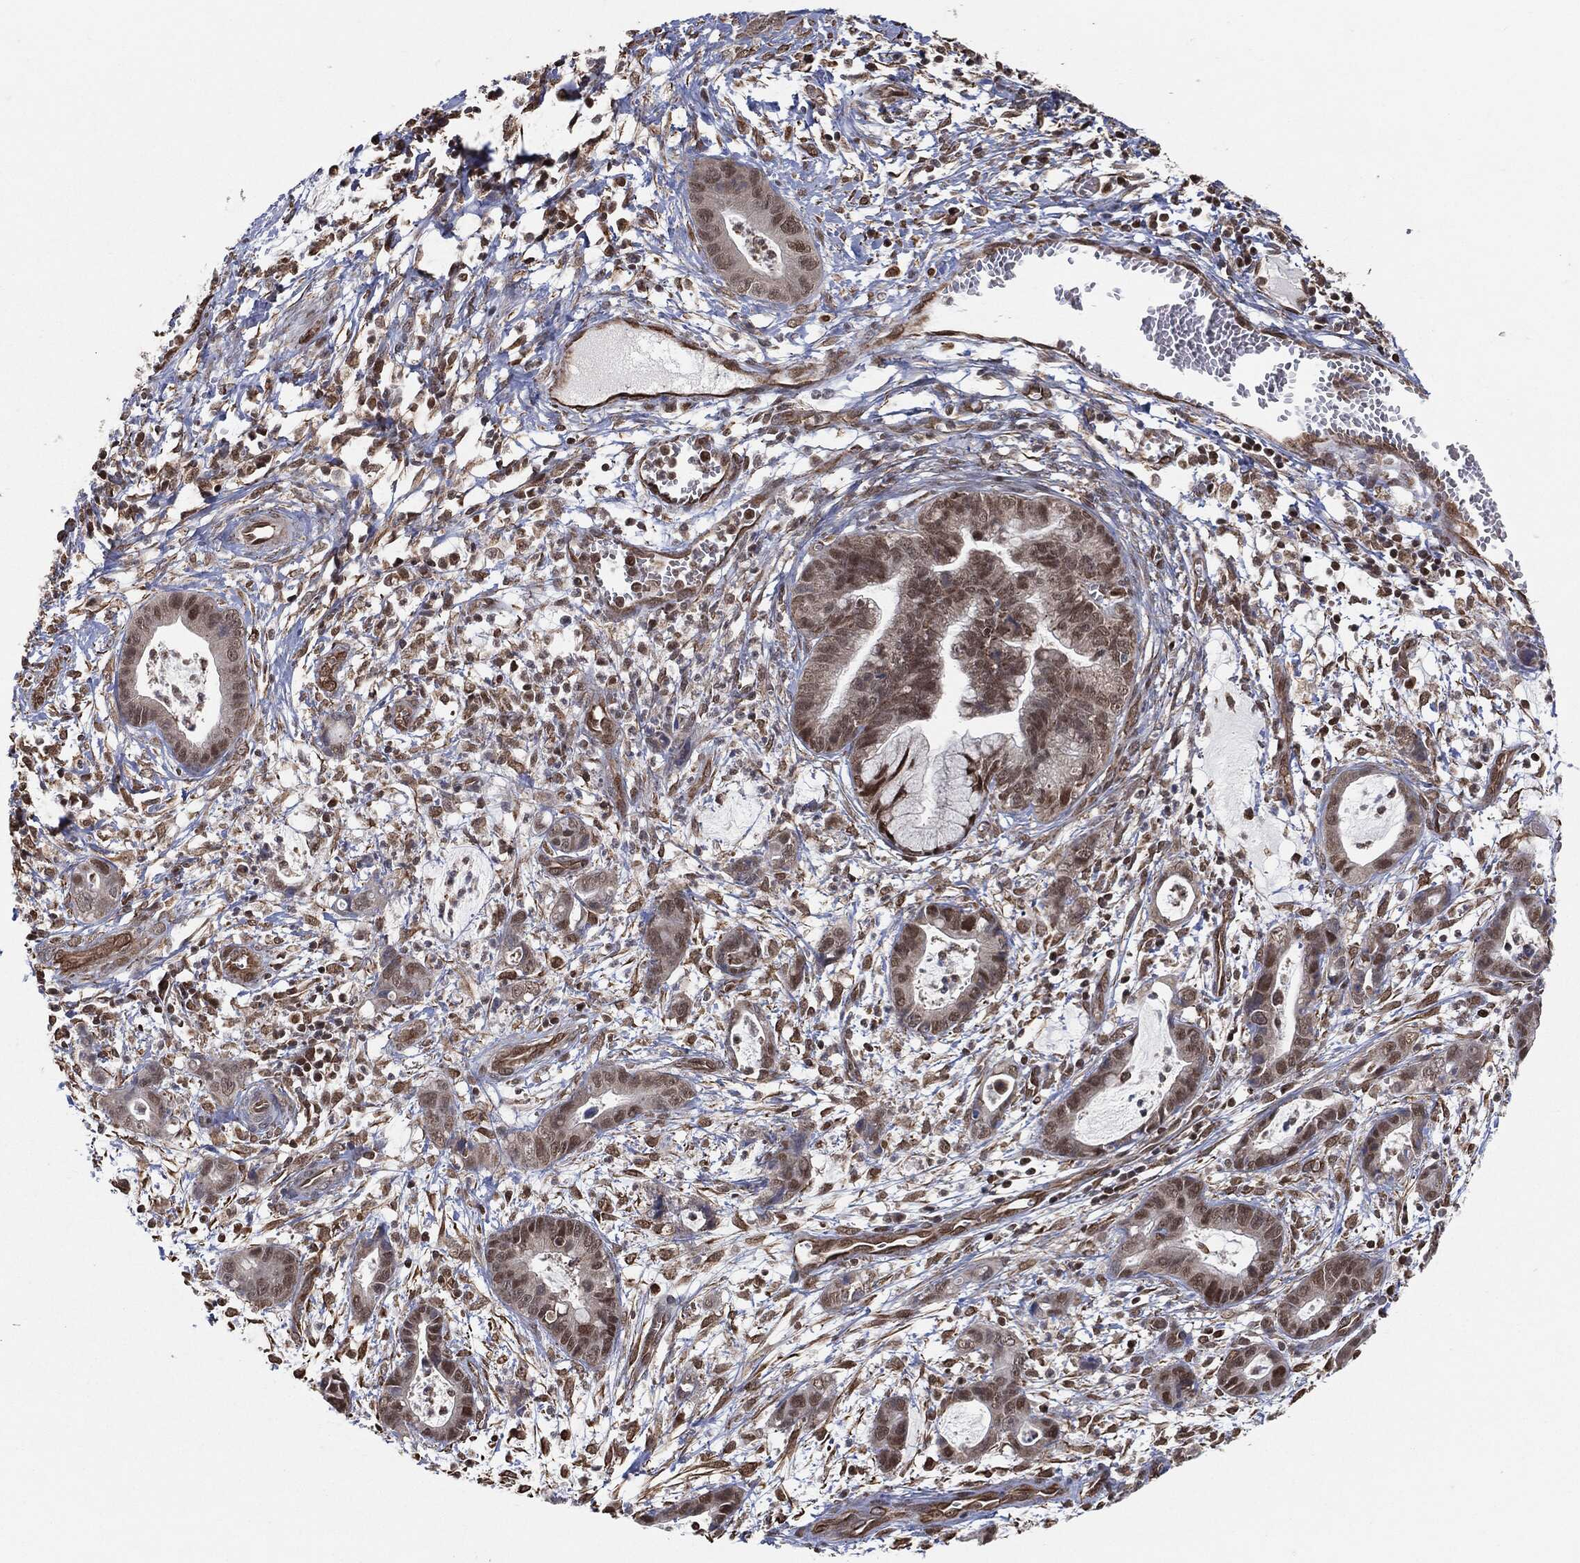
{"staining": {"intensity": "moderate", "quantity": "25%-75%", "location": "nuclear"}, "tissue": "cervical cancer", "cell_type": "Tumor cells", "image_type": "cancer", "snomed": [{"axis": "morphology", "description": "Adenocarcinoma, NOS"}, {"axis": "topography", "description": "Cervix"}], "caption": "About 25%-75% of tumor cells in human cervical adenocarcinoma exhibit moderate nuclear protein expression as visualized by brown immunohistochemical staining.", "gene": "TP53RK", "patient": {"sex": "female", "age": 44}}